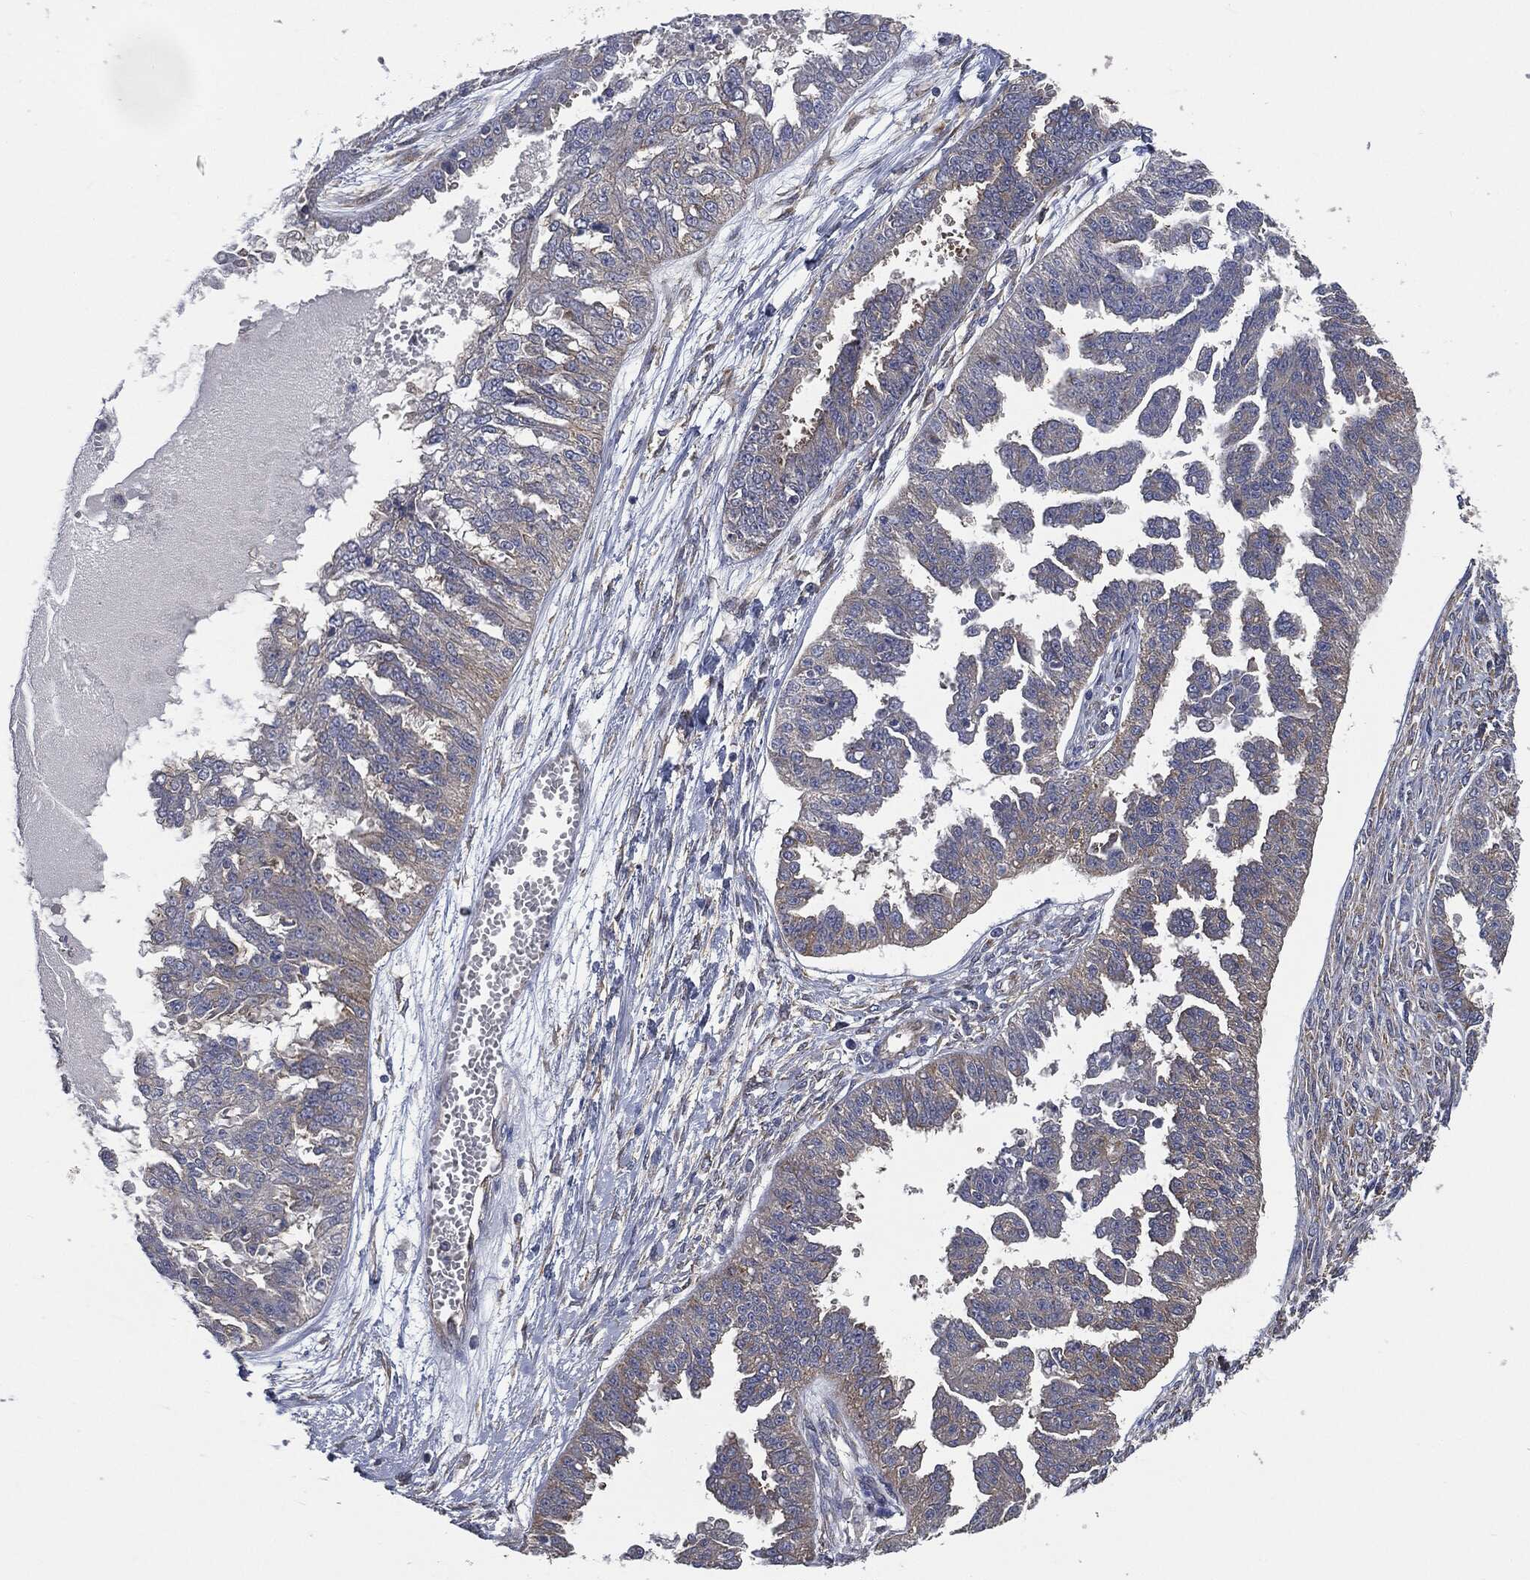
{"staining": {"intensity": "weak", "quantity": "<25%", "location": "cytoplasmic/membranous"}, "tissue": "ovarian cancer", "cell_type": "Tumor cells", "image_type": "cancer", "snomed": [{"axis": "morphology", "description": "Cystadenocarcinoma, serous, NOS"}, {"axis": "topography", "description": "Ovary"}], "caption": "Image shows no protein staining in tumor cells of ovarian serous cystadenocarcinoma tissue.", "gene": "EPS15L1", "patient": {"sex": "female", "age": 58}}